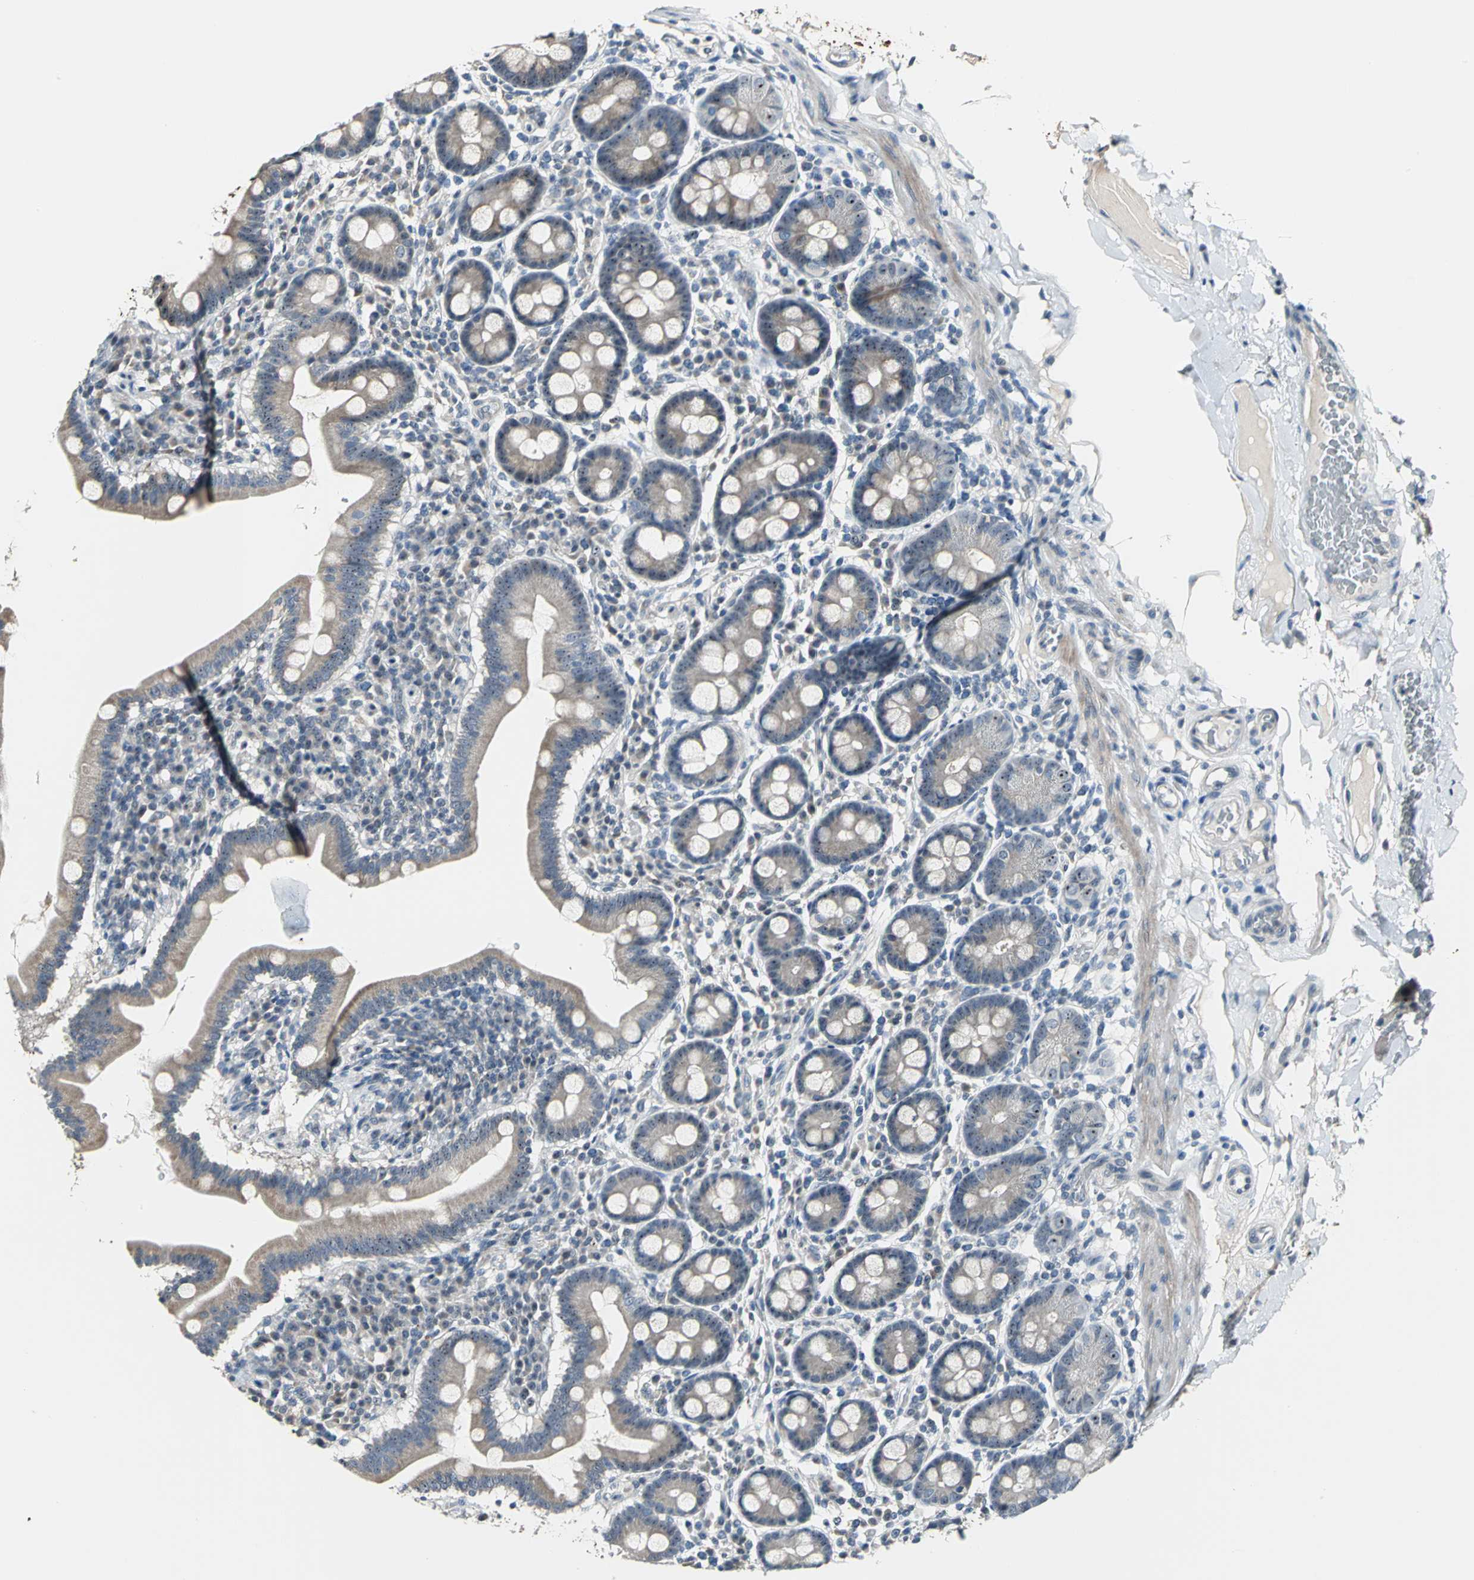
{"staining": {"intensity": "strong", "quantity": ">75%", "location": "nuclear"}, "tissue": "duodenum", "cell_type": "Glandular cells", "image_type": "normal", "snomed": [{"axis": "morphology", "description": "Normal tissue, NOS"}, {"axis": "topography", "description": "Duodenum"}], "caption": "About >75% of glandular cells in benign human duodenum reveal strong nuclear protein staining as visualized by brown immunohistochemical staining.", "gene": "MYBBP1A", "patient": {"sex": "male", "age": 50}}